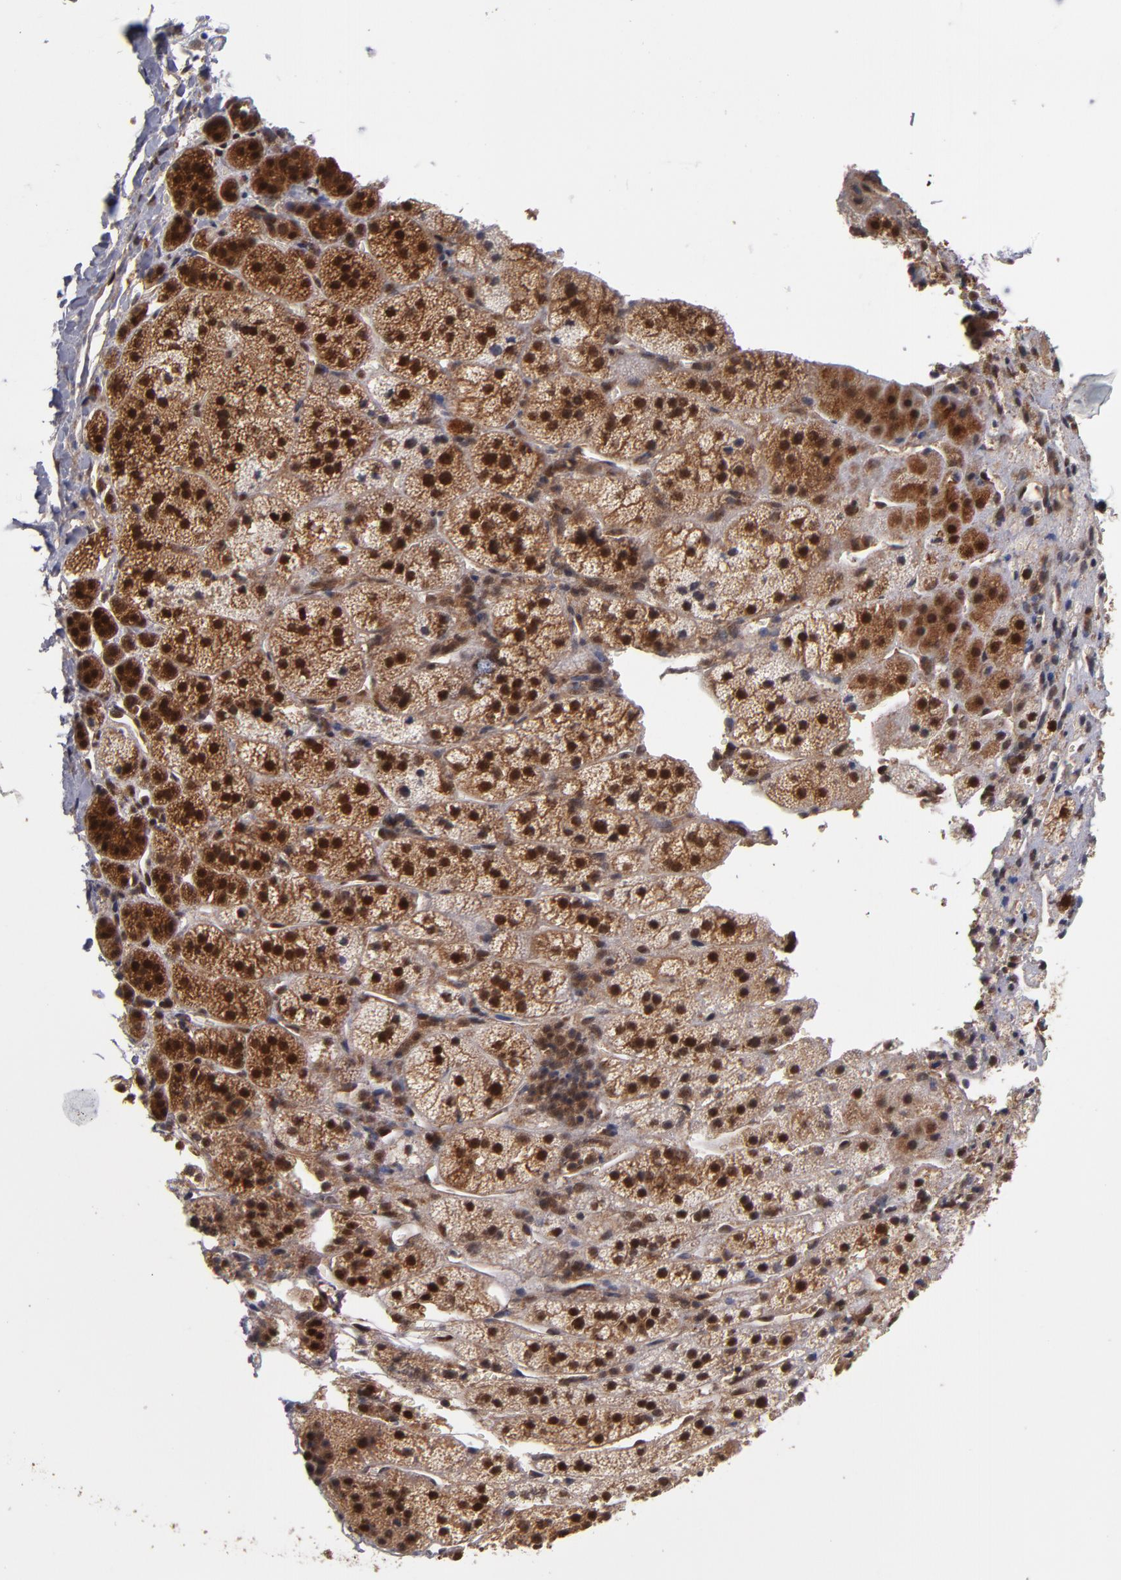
{"staining": {"intensity": "strong", "quantity": ">75%", "location": "cytoplasmic/membranous,nuclear"}, "tissue": "adrenal gland", "cell_type": "Glandular cells", "image_type": "normal", "snomed": [{"axis": "morphology", "description": "Normal tissue, NOS"}, {"axis": "topography", "description": "Adrenal gland"}], "caption": "Glandular cells show strong cytoplasmic/membranous,nuclear positivity in approximately >75% of cells in normal adrenal gland. Nuclei are stained in blue.", "gene": "CUL5", "patient": {"sex": "female", "age": 44}}